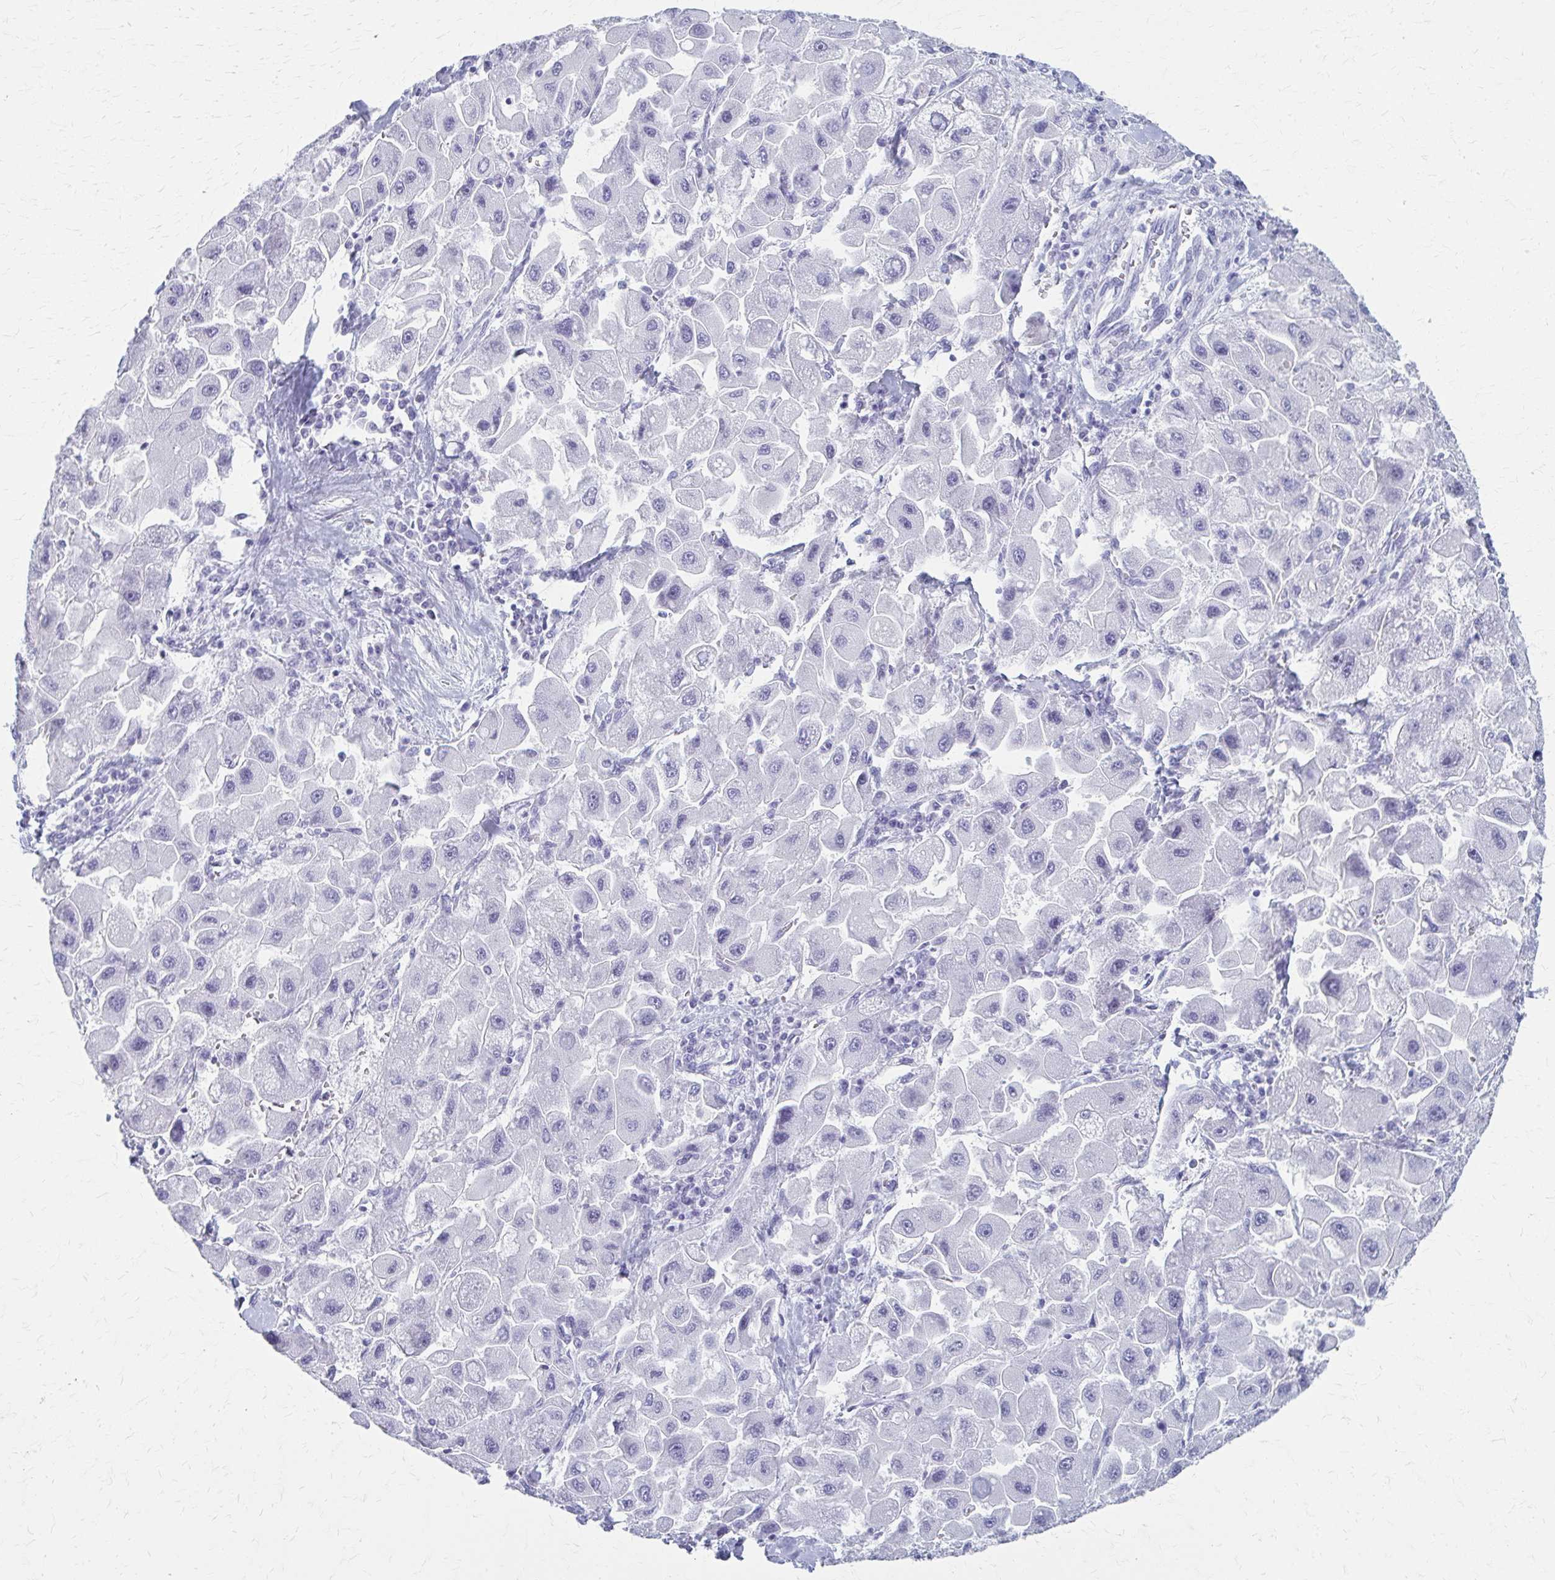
{"staining": {"intensity": "negative", "quantity": "none", "location": "none"}, "tissue": "liver cancer", "cell_type": "Tumor cells", "image_type": "cancer", "snomed": [{"axis": "morphology", "description": "Carcinoma, Hepatocellular, NOS"}, {"axis": "topography", "description": "Liver"}], "caption": "Tumor cells show no significant protein staining in liver hepatocellular carcinoma.", "gene": "CELF5", "patient": {"sex": "male", "age": 24}}